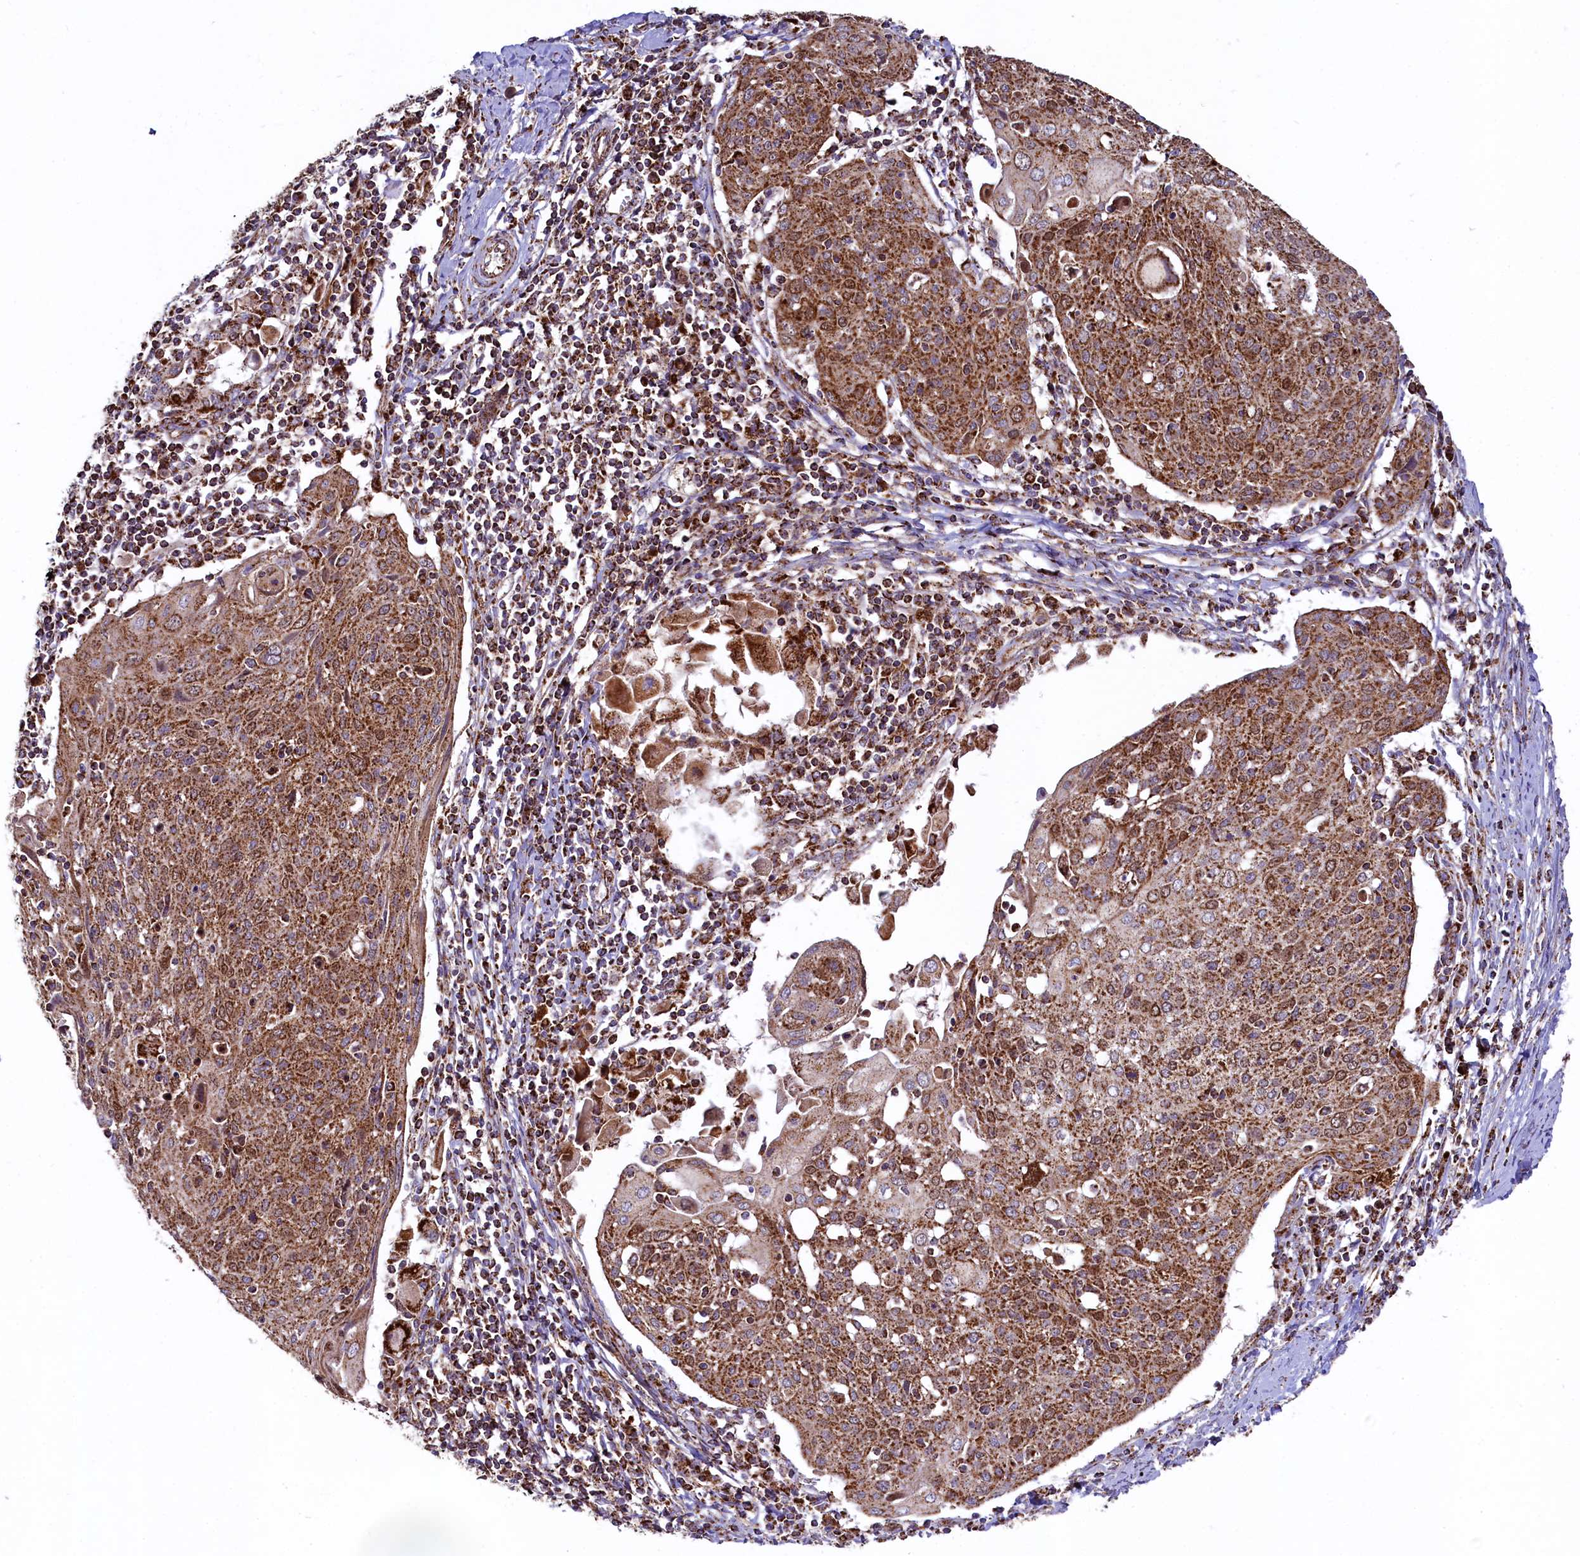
{"staining": {"intensity": "strong", "quantity": ">75%", "location": "cytoplasmic/membranous"}, "tissue": "cervical cancer", "cell_type": "Tumor cells", "image_type": "cancer", "snomed": [{"axis": "morphology", "description": "Squamous cell carcinoma, NOS"}, {"axis": "topography", "description": "Cervix"}], "caption": "Immunohistochemical staining of human cervical cancer demonstrates high levels of strong cytoplasmic/membranous protein positivity in about >75% of tumor cells.", "gene": "CLYBL", "patient": {"sex": "female", "age": 67}}